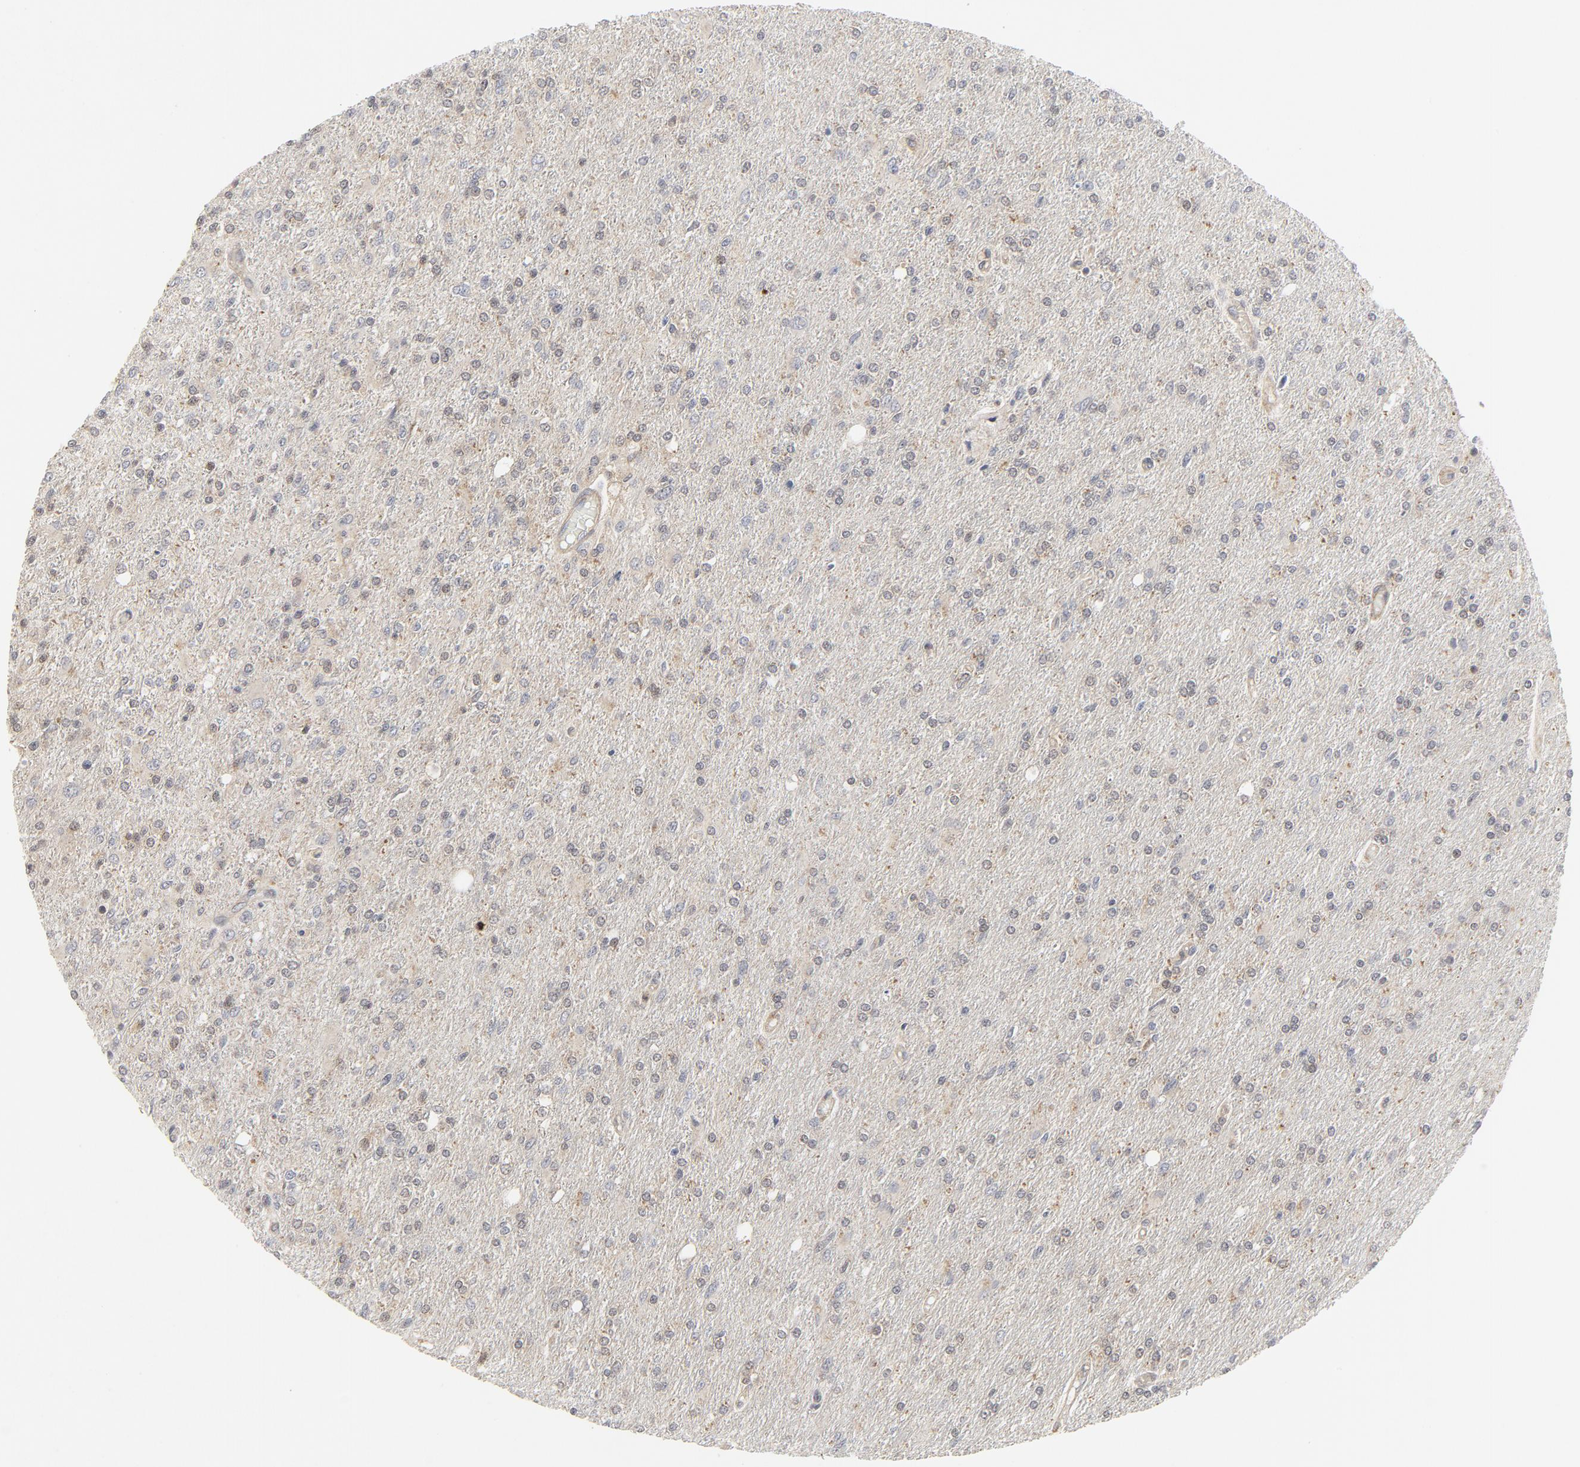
{"staining": {"intensity": "negative", "quantity": "none", "location": "none"}, "tissue": "glioma", "cell_type": "Tumor cells", "image_type": "cancer", "snomed": [{"axis": "morphology", "description": "Glioma, malignant, High grade"}, {"axis": "topography", "description": "Cerebral cortex"}], "caption": "This is an IHC image of glioma. There is no positivity in tumor cells.", "gene": "MAP2K7", "patient": {"sex": "male", "age": 76}}